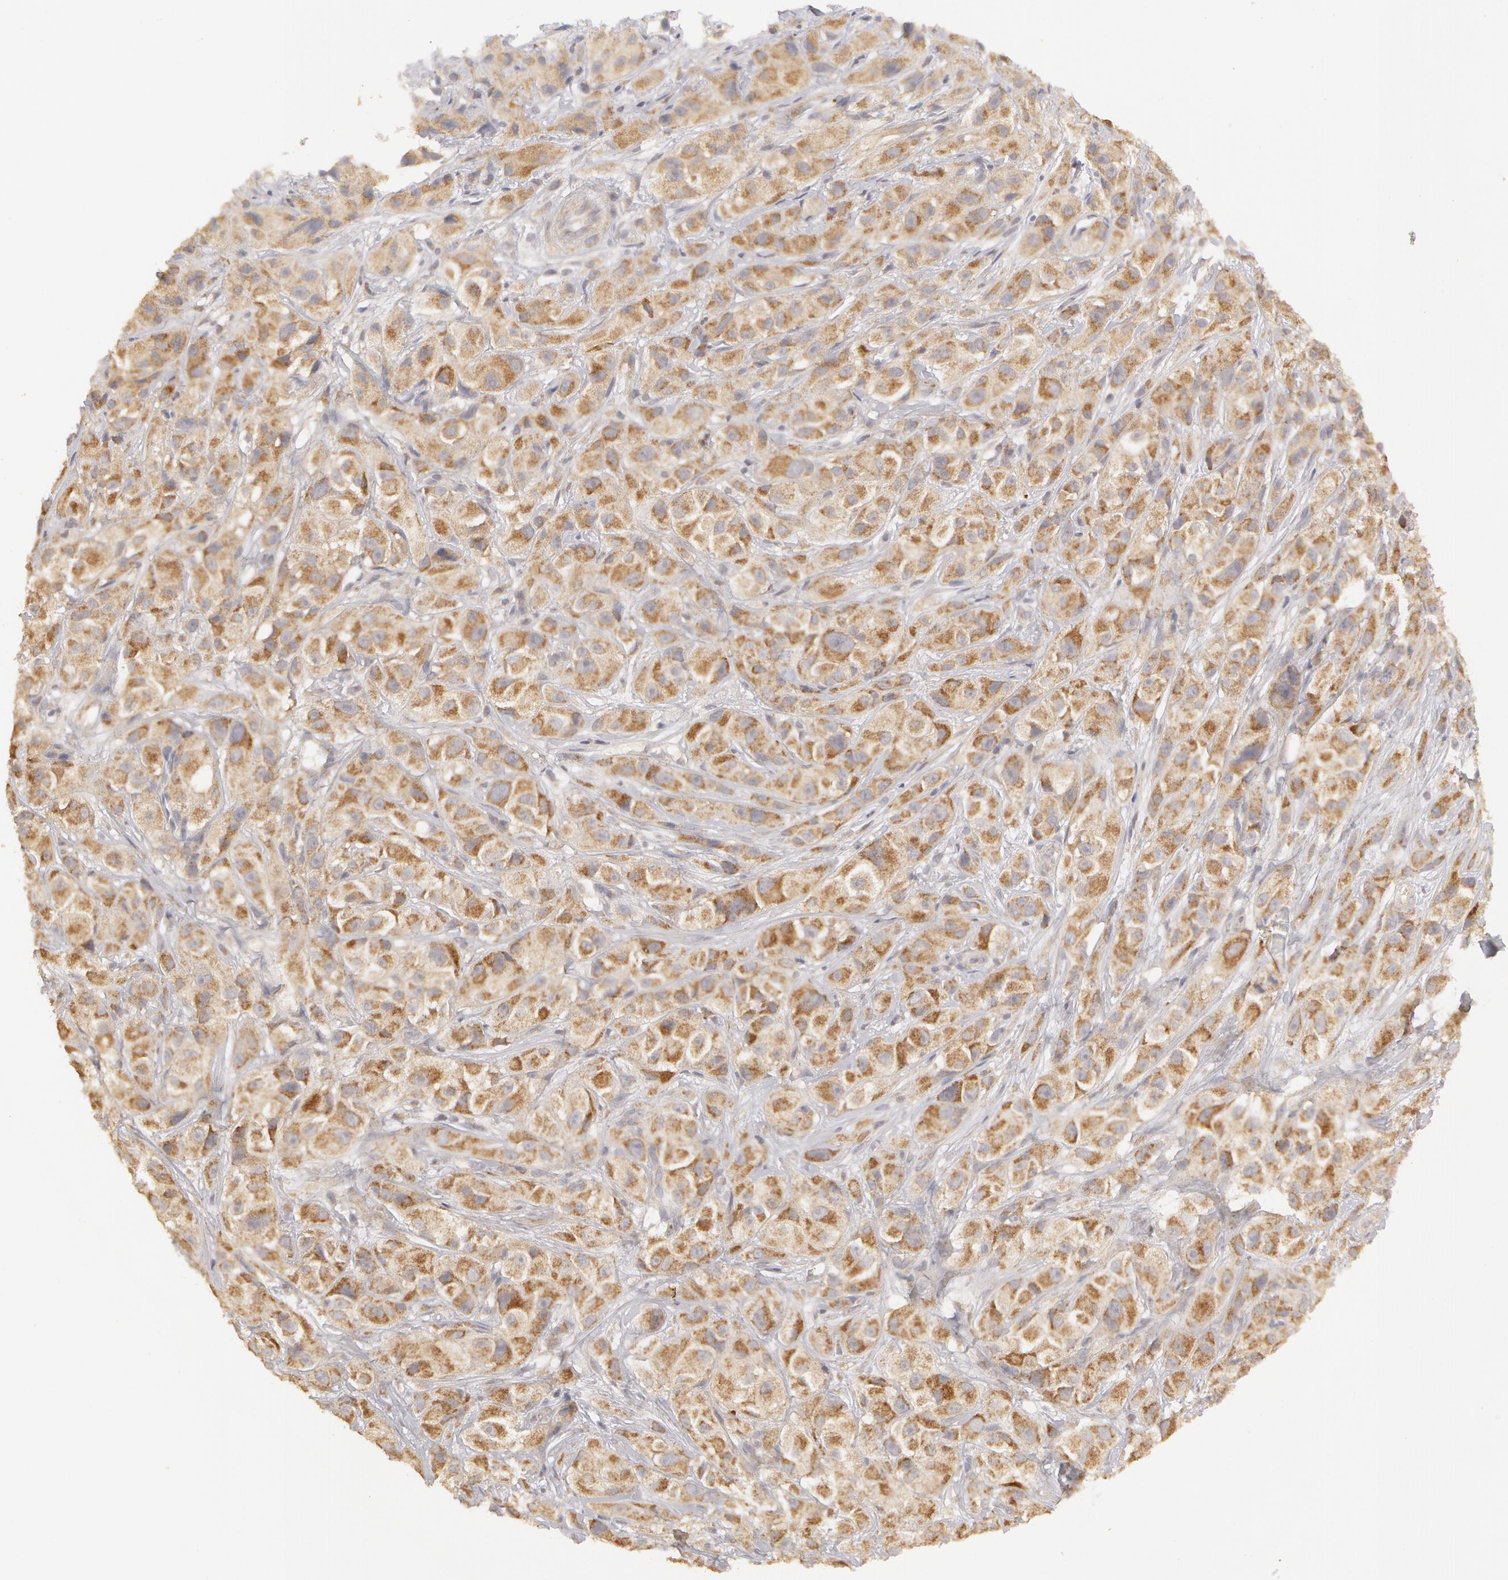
{"staining": {"intensity": "weak", "quantity": ">75%", "location": "cytoplasmic/membranous"}, "tissue": "melanoma", "cell_type": "Tumor cells", "image_type": "cancer", "snomed": [{"axis": "morphology", "description": "Malignant melanoma, NOS"}, {"axis": "topography", "description": "Skin"}], "caption": "Melanoma tissue shows weak cytoplasmic/membranous staining in approximately >75% of tumor cells", "gene": "ADPRH", "patient": {"sex": "male", "age": 56}}